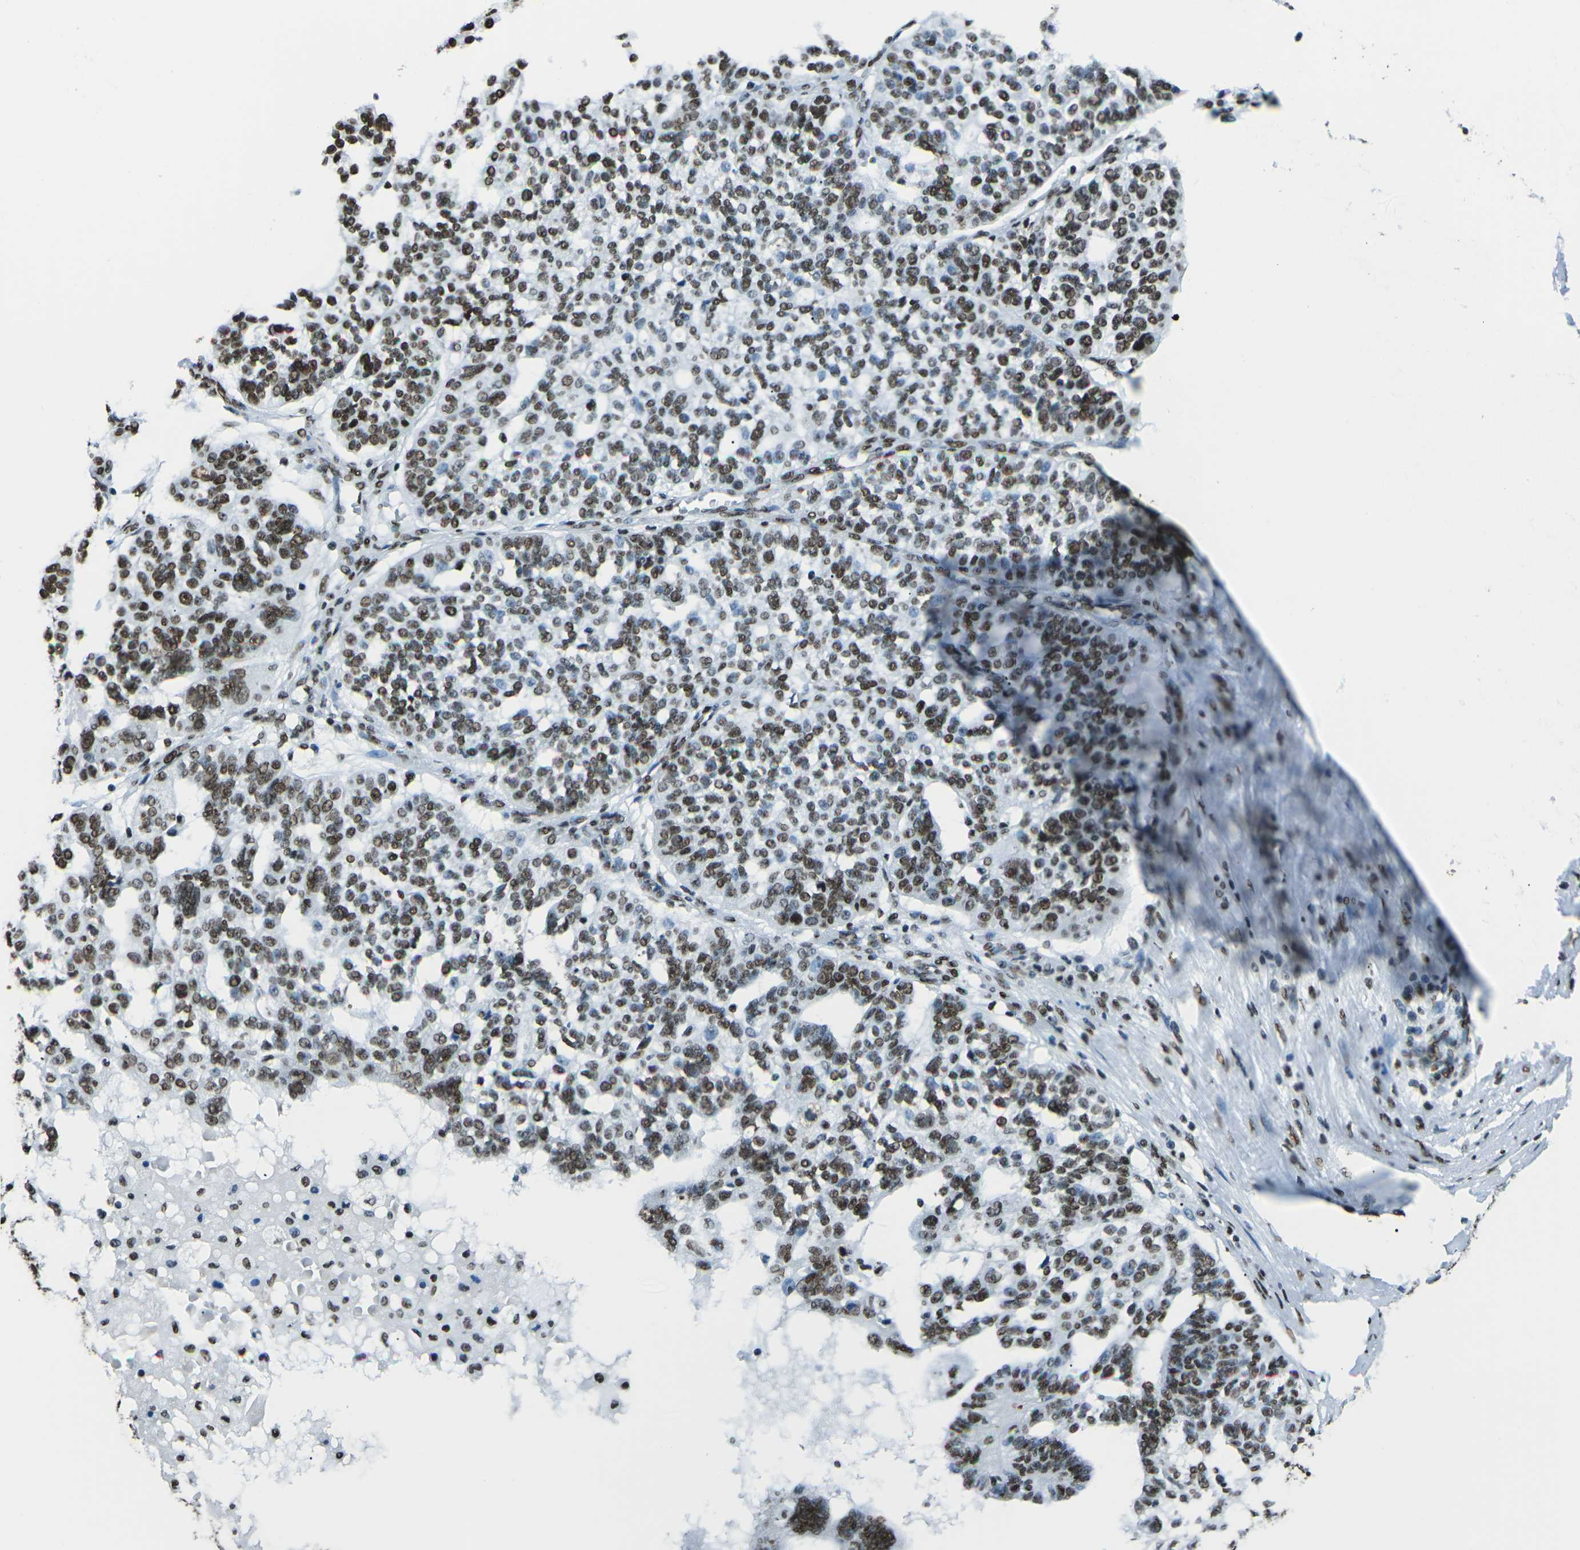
{"staining": {"intensity": "moderate", "quantity": ">75%", "location": "nuclear"}, "tissue": "ovarian cancer", "cell_type": "Tumor cells", "image_type": "cancer", "snomed": [{"axis": "morphology", "description": "Cystadenocarcinoma, serous, NOS"}, {"axis": "topography", "description": "Ovary"}], "caption": "An image showing moderate nuclear positivity in approximately >75% of tumor cells in ovarian serous cystadenocarcinoma, as visualized by brown immunohistochemical staining.", "gene": "HNRNPL", "patient": {"sex": "female", "age": 59}}